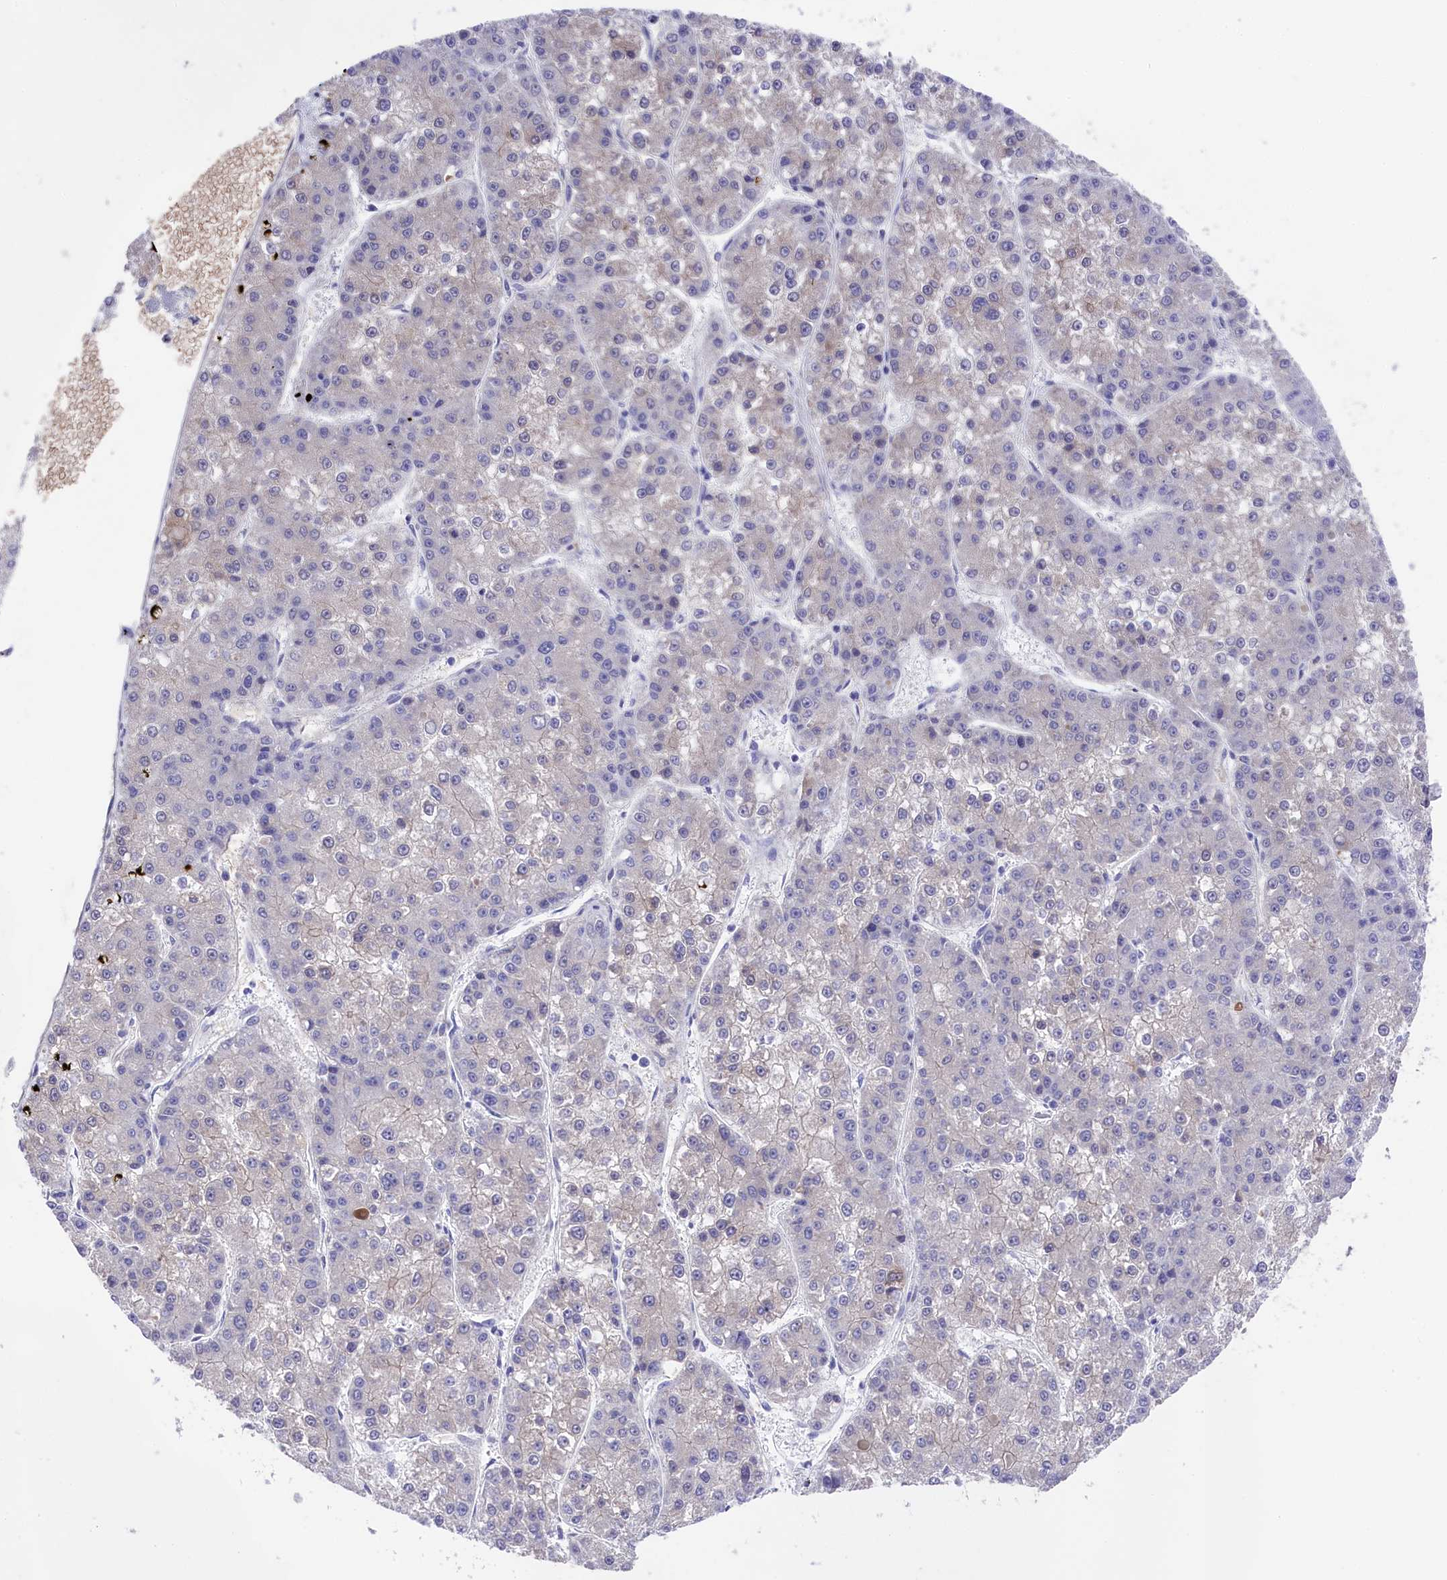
{"staining": {"intensity": "negative", "quantity": "none", "location": "none"}, "tissue": "liver cancer", "cell_type": "Tumor cells", "image_type": "cancer", "snomed": [{"axis": "morphology", "description": "Carcinoma, Hepatocellular, NOS"}, {"axis": "topography", "description": "Liver"}], "caption": "A histopathology image of liver cancer (hepatocellular carcinoma) stained for a protein exhibits no brown staining in tumor cells. (DAB IHC, high magnification).", "gene": "LHFPL4", "patient": {"sex": "female", "age": 73}}